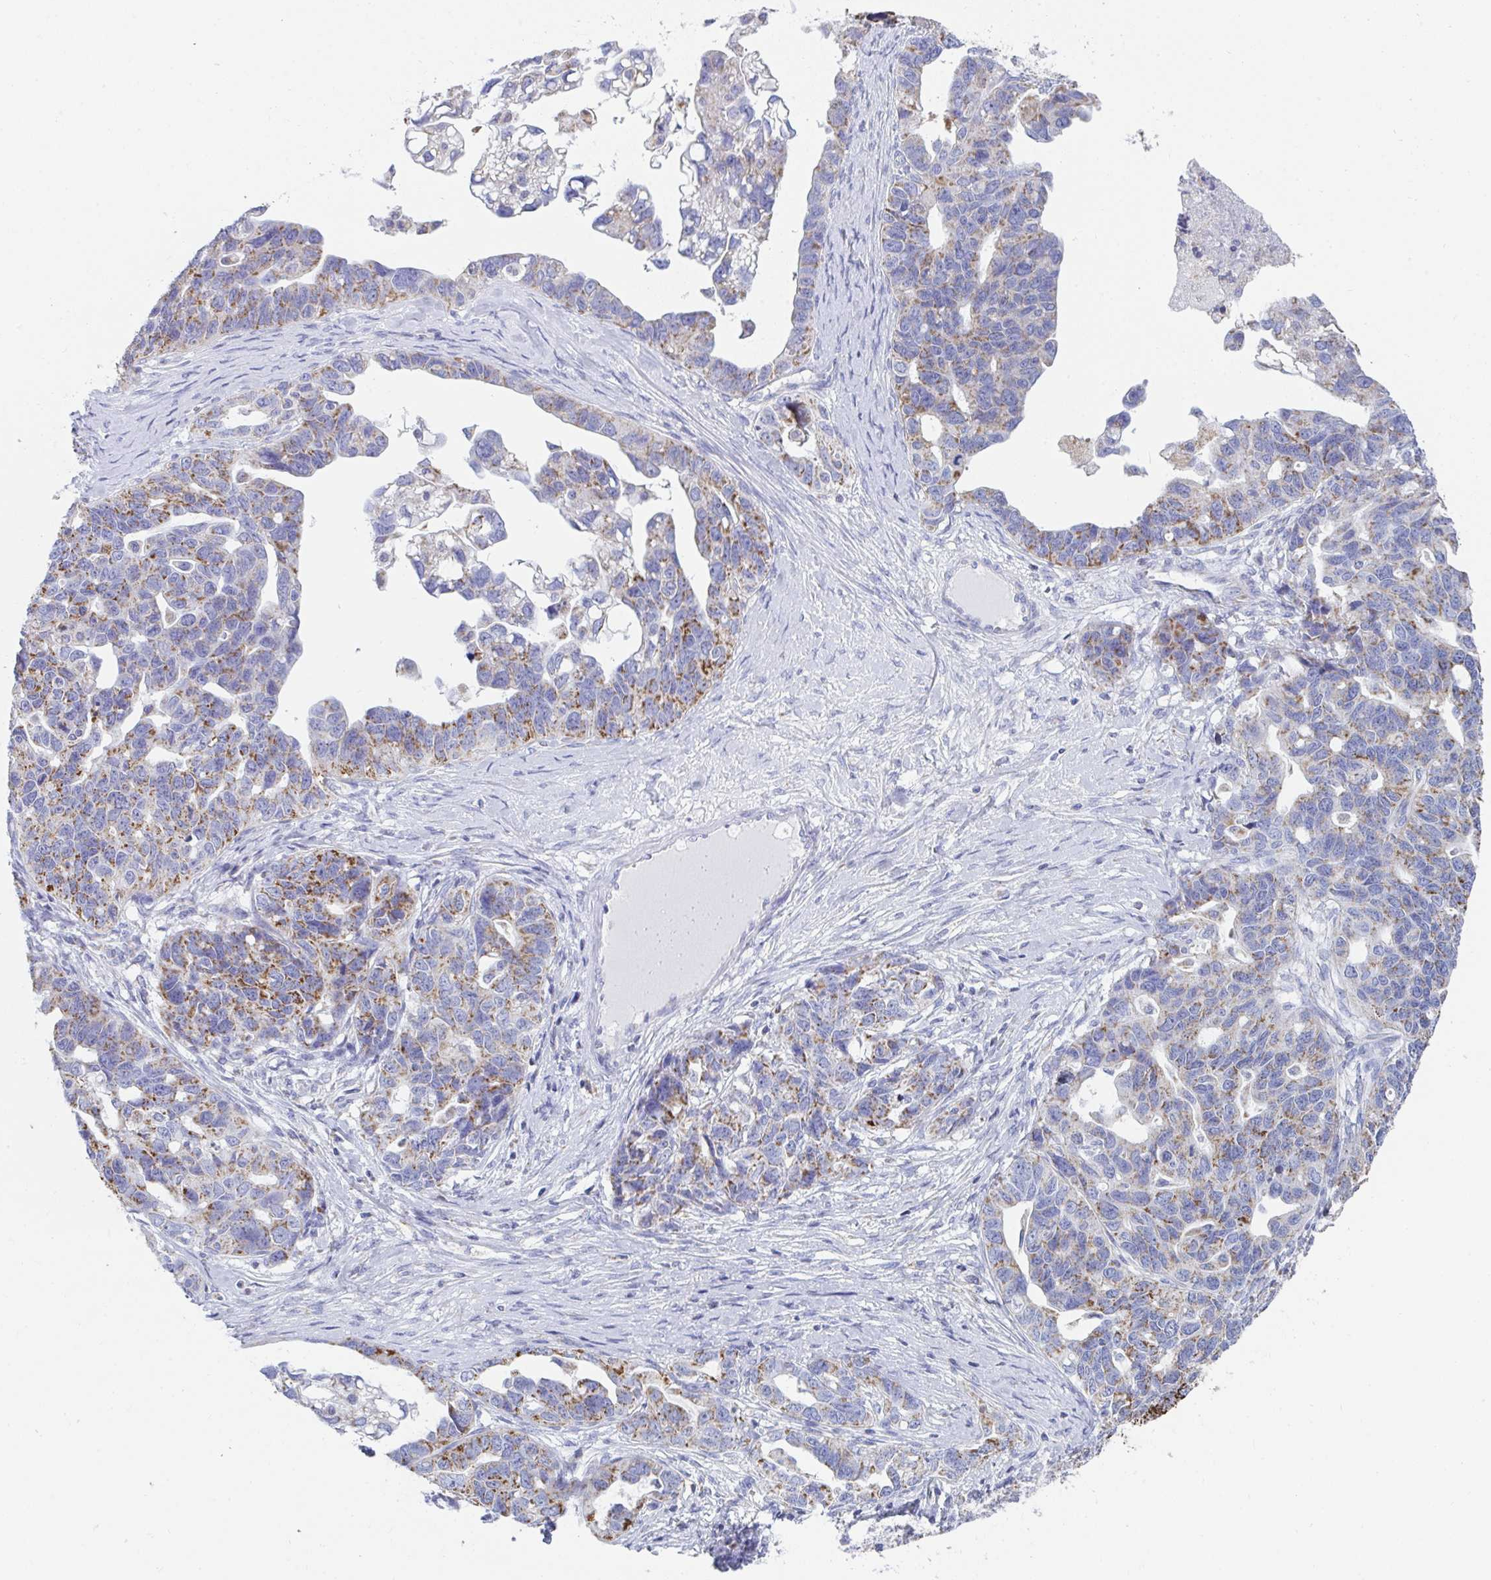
{"staining": {"intensity": "moderate", "quantity": "25%-75%", "location": "cytoplasmic/membranous"}, "tissue": "ovarian cancer", "cell_type": "Tumor cells", "image_type": "cancer", "snomed": [{"axis": "morphology", "description": "Cystadenocarcinoma, serous, NOS"}, {"axis": "topography", "description": "Ovary"}], "caption": "Serous cystadenocarcinoma (ovarian) stained for a protein shows moderate cytoplasmic/membranous positivity in tumor cells.", "gene": "AIFM1", "patient": {"sex": "female", "age": 69}}